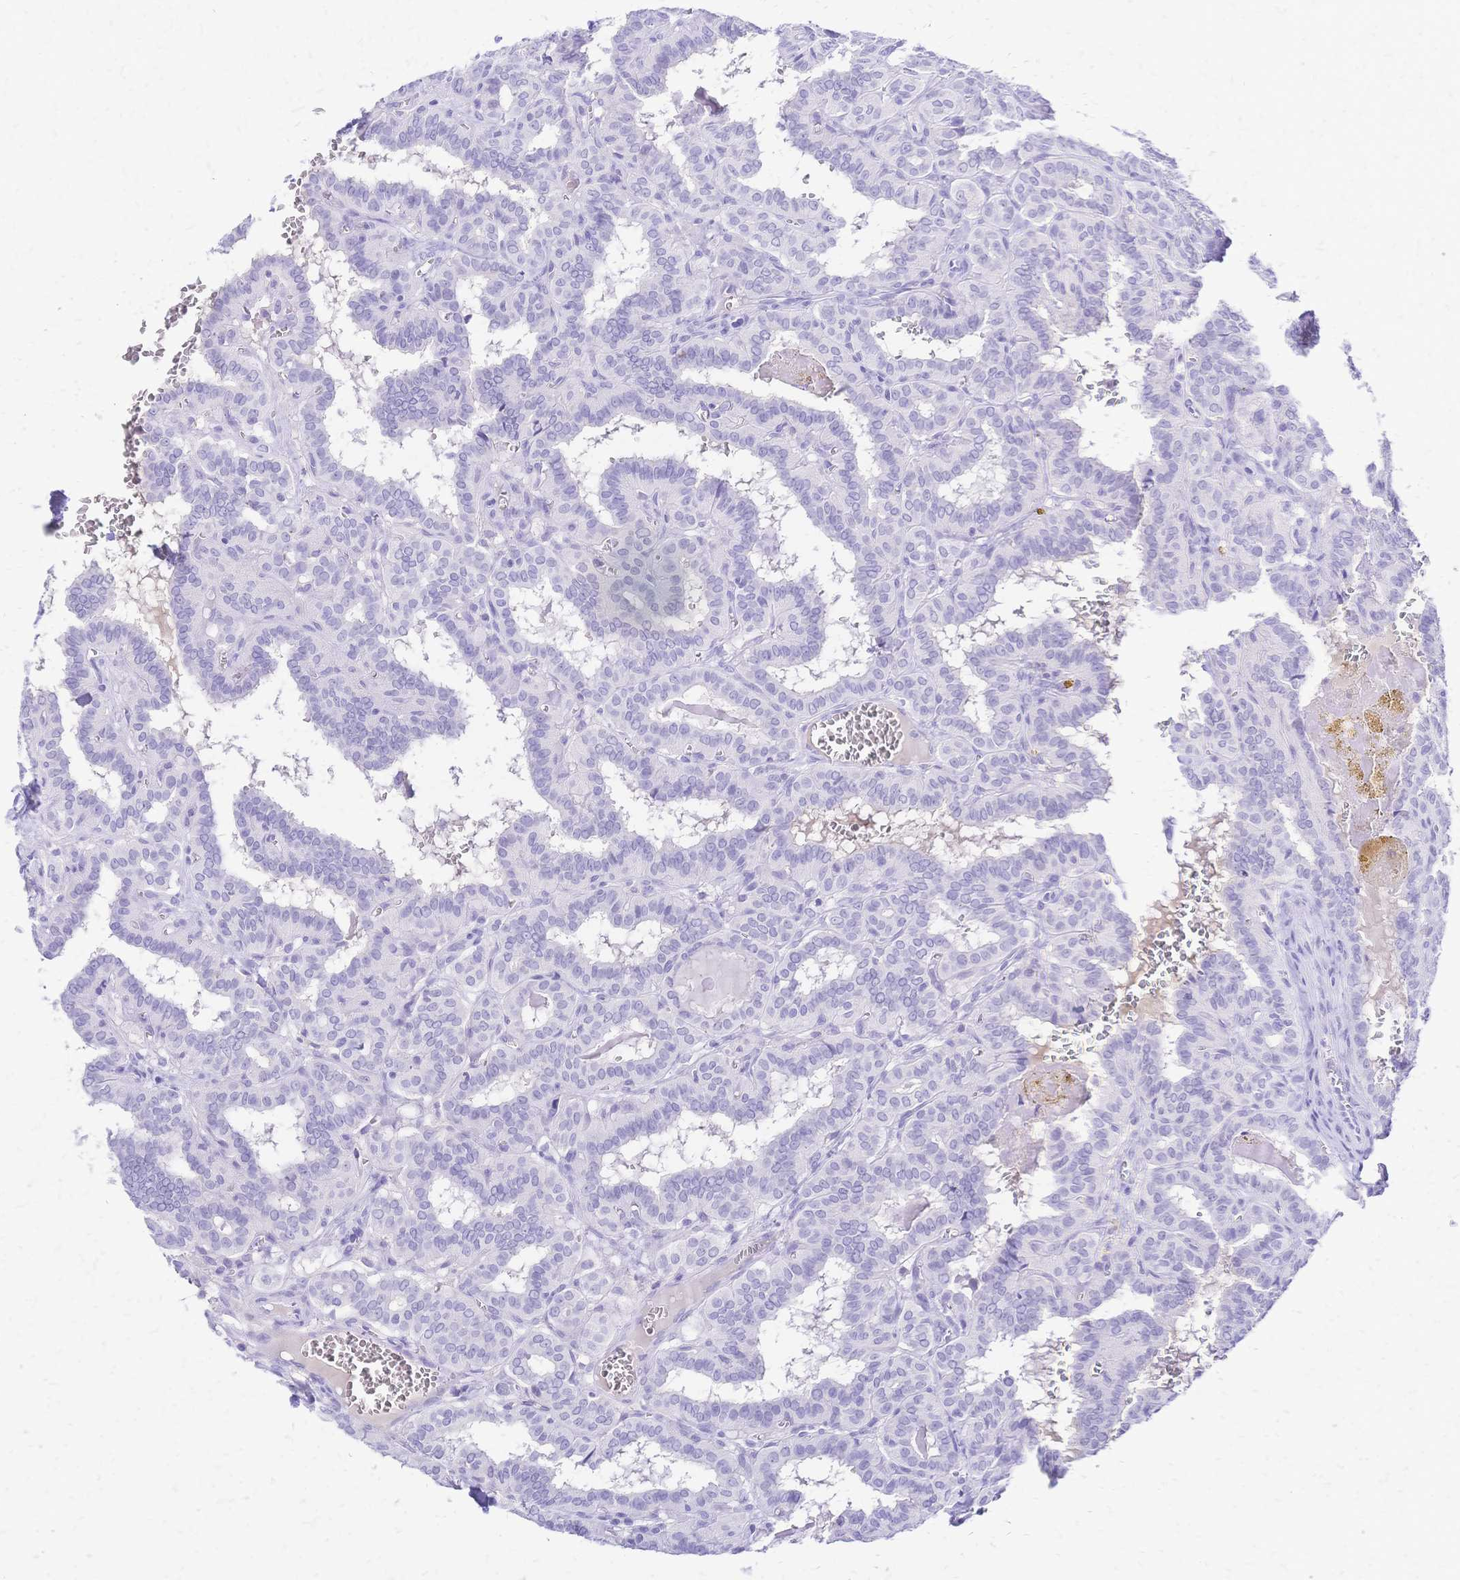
{"staining": {"intensity": "negative", "quantity": "none", "location": "none"}, "tissue": "thyroid cancer", "cell_type": "Tumor cells", "image_type": "cancer", "snomed": [{"axis": "morphology", "description": "Papillary adenocarcinoma, NOS"}, {"axis": "topography", "description": "Thyroid gland"}], "caption": "Immunohistochemistry of human thyroid cancer demonstrates no positivity in tumor cells.", "gene": "FA2H", "patient": {"sex": "female", "age": 21}}